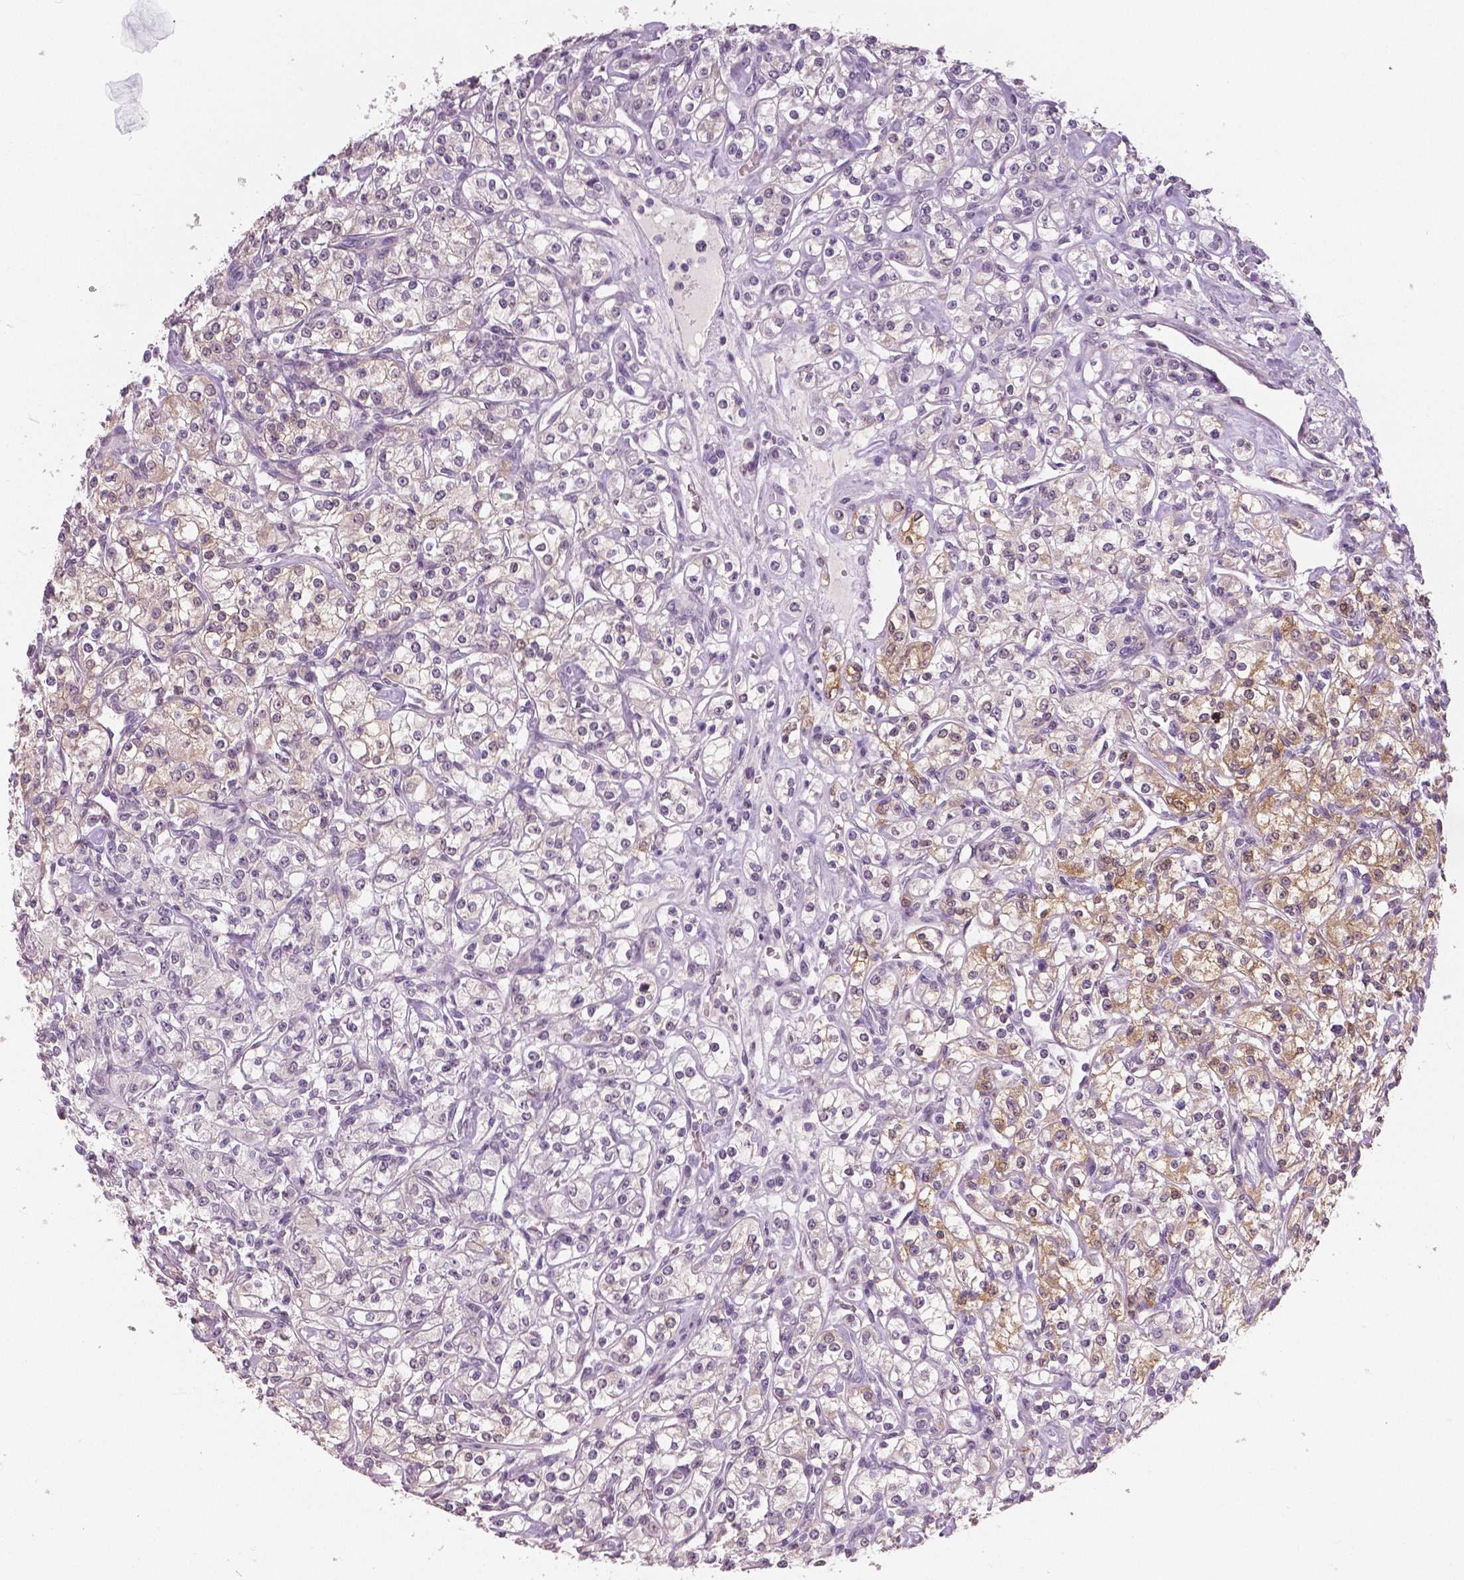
{"staining": {"intensity": "moderate", "quantity": "<25%", "location": "cytoplasmic/membranous"}, "tissue": "renal cancer", "cell_type": "Tumor cells", "image_type": "cancer", "snomed": [{"axis": "morphology", "description": "Adenocarcinoma, NOS"}, {"axis": "topography", "description": "Kidney"}], "caption": "Brown immunohistochemical staining in adenocarcinoma (renal) demonstrates moderate cytoplasmic/membranous staining in about <25% of tumor cells.", "gene": "NECAB1", "patient": {"sex": "male", "age": 77}}